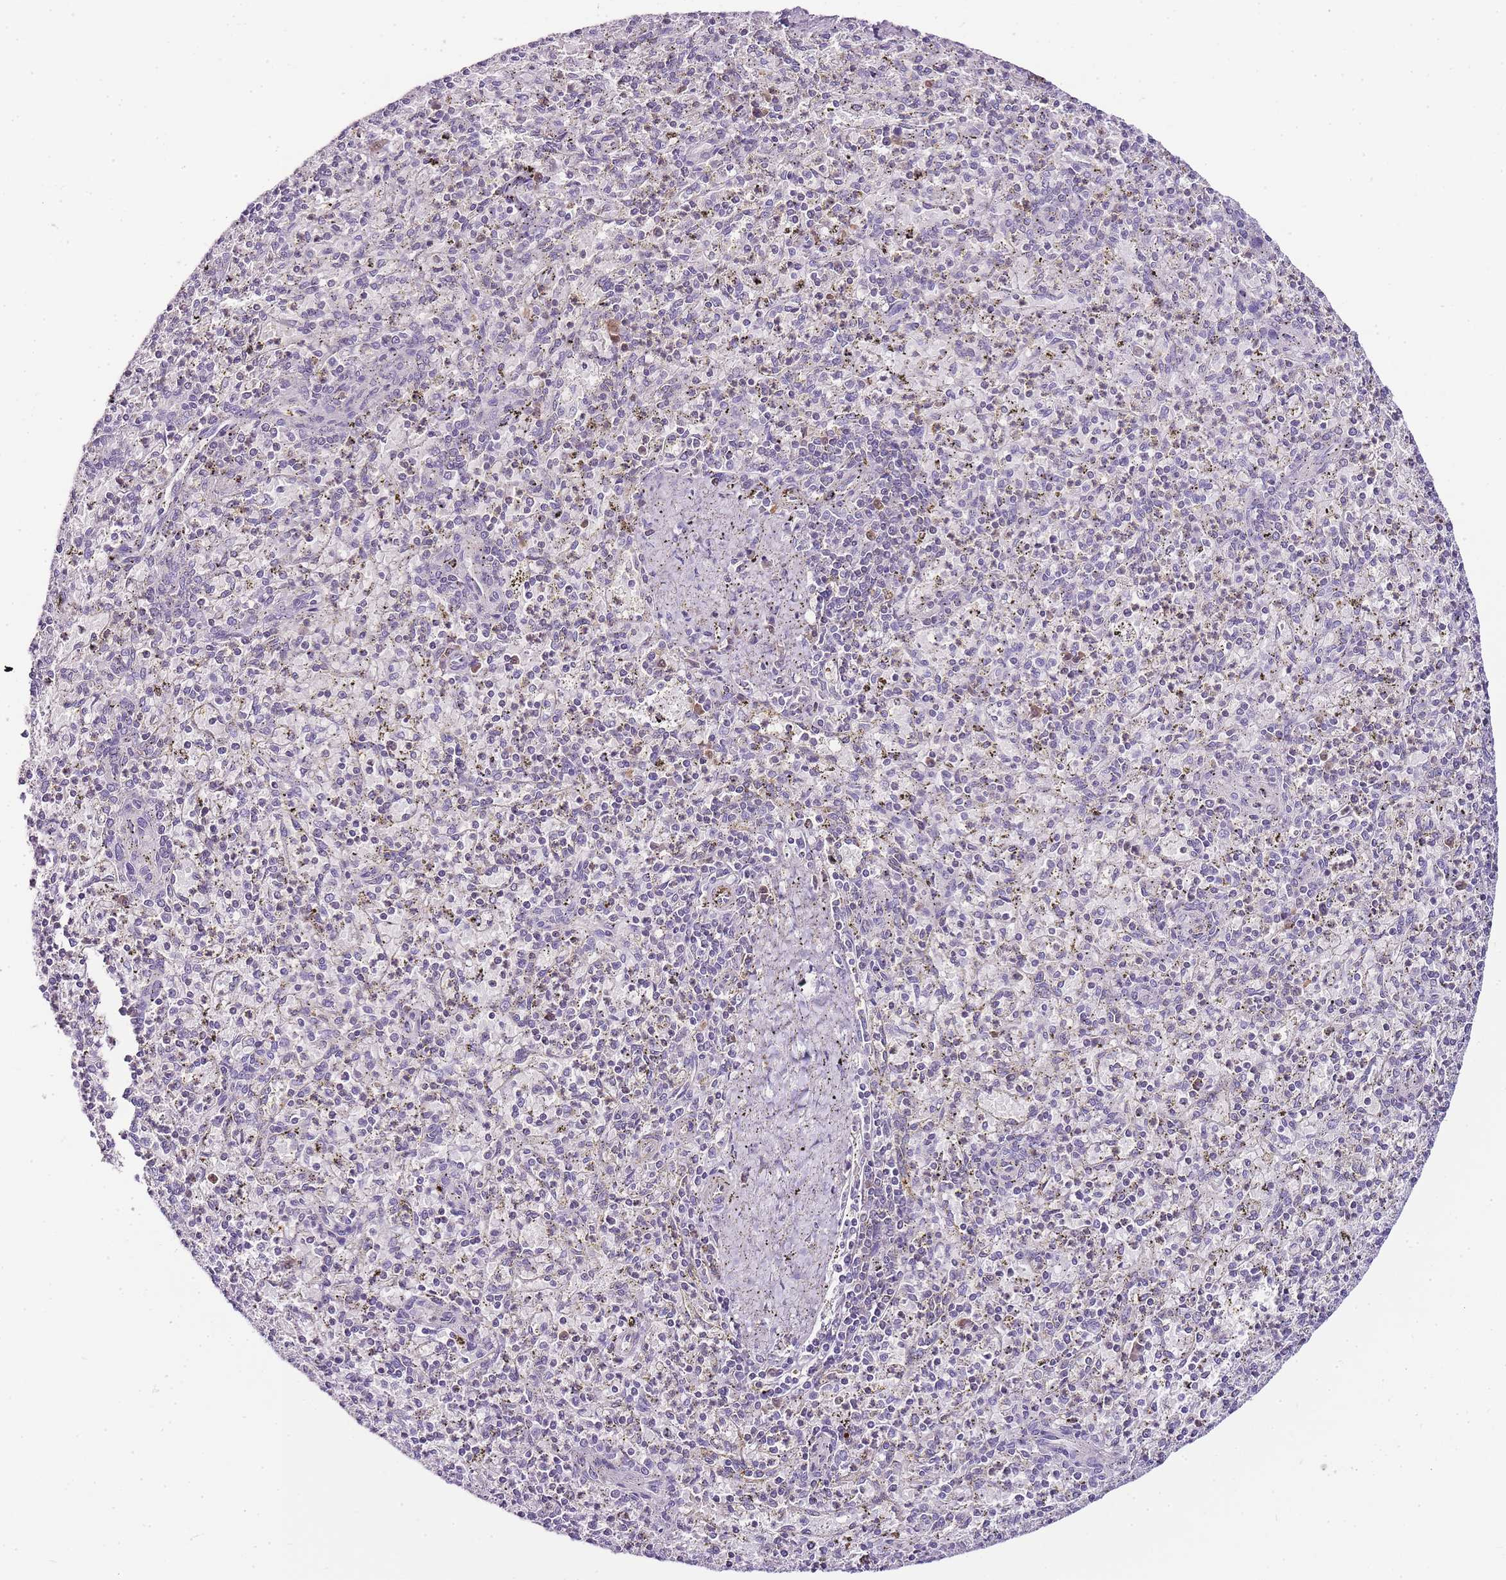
{"staining": {"intensity": "negative", "quantity": "none", "location": "none"}, "tissue": "spleen", "cell_type": "Cells in red pulp", "image_type": "normal", "snomed": [{"axis": "morphology", "description": "Normal tissue, NOS"}, {"axis": "topography", "description": "Spleen"}], "caption": "Immunohistochemical staining of benign spleen shows no significant positivity in cells in red pulp. The staining is performed using DAB (3,3'-diaminobenzidine) brown chromogen with nuclei counter-stained in using hematoxylin.", "gene": "ZBP1", "patient": {"sex": "male", "age": 72}}